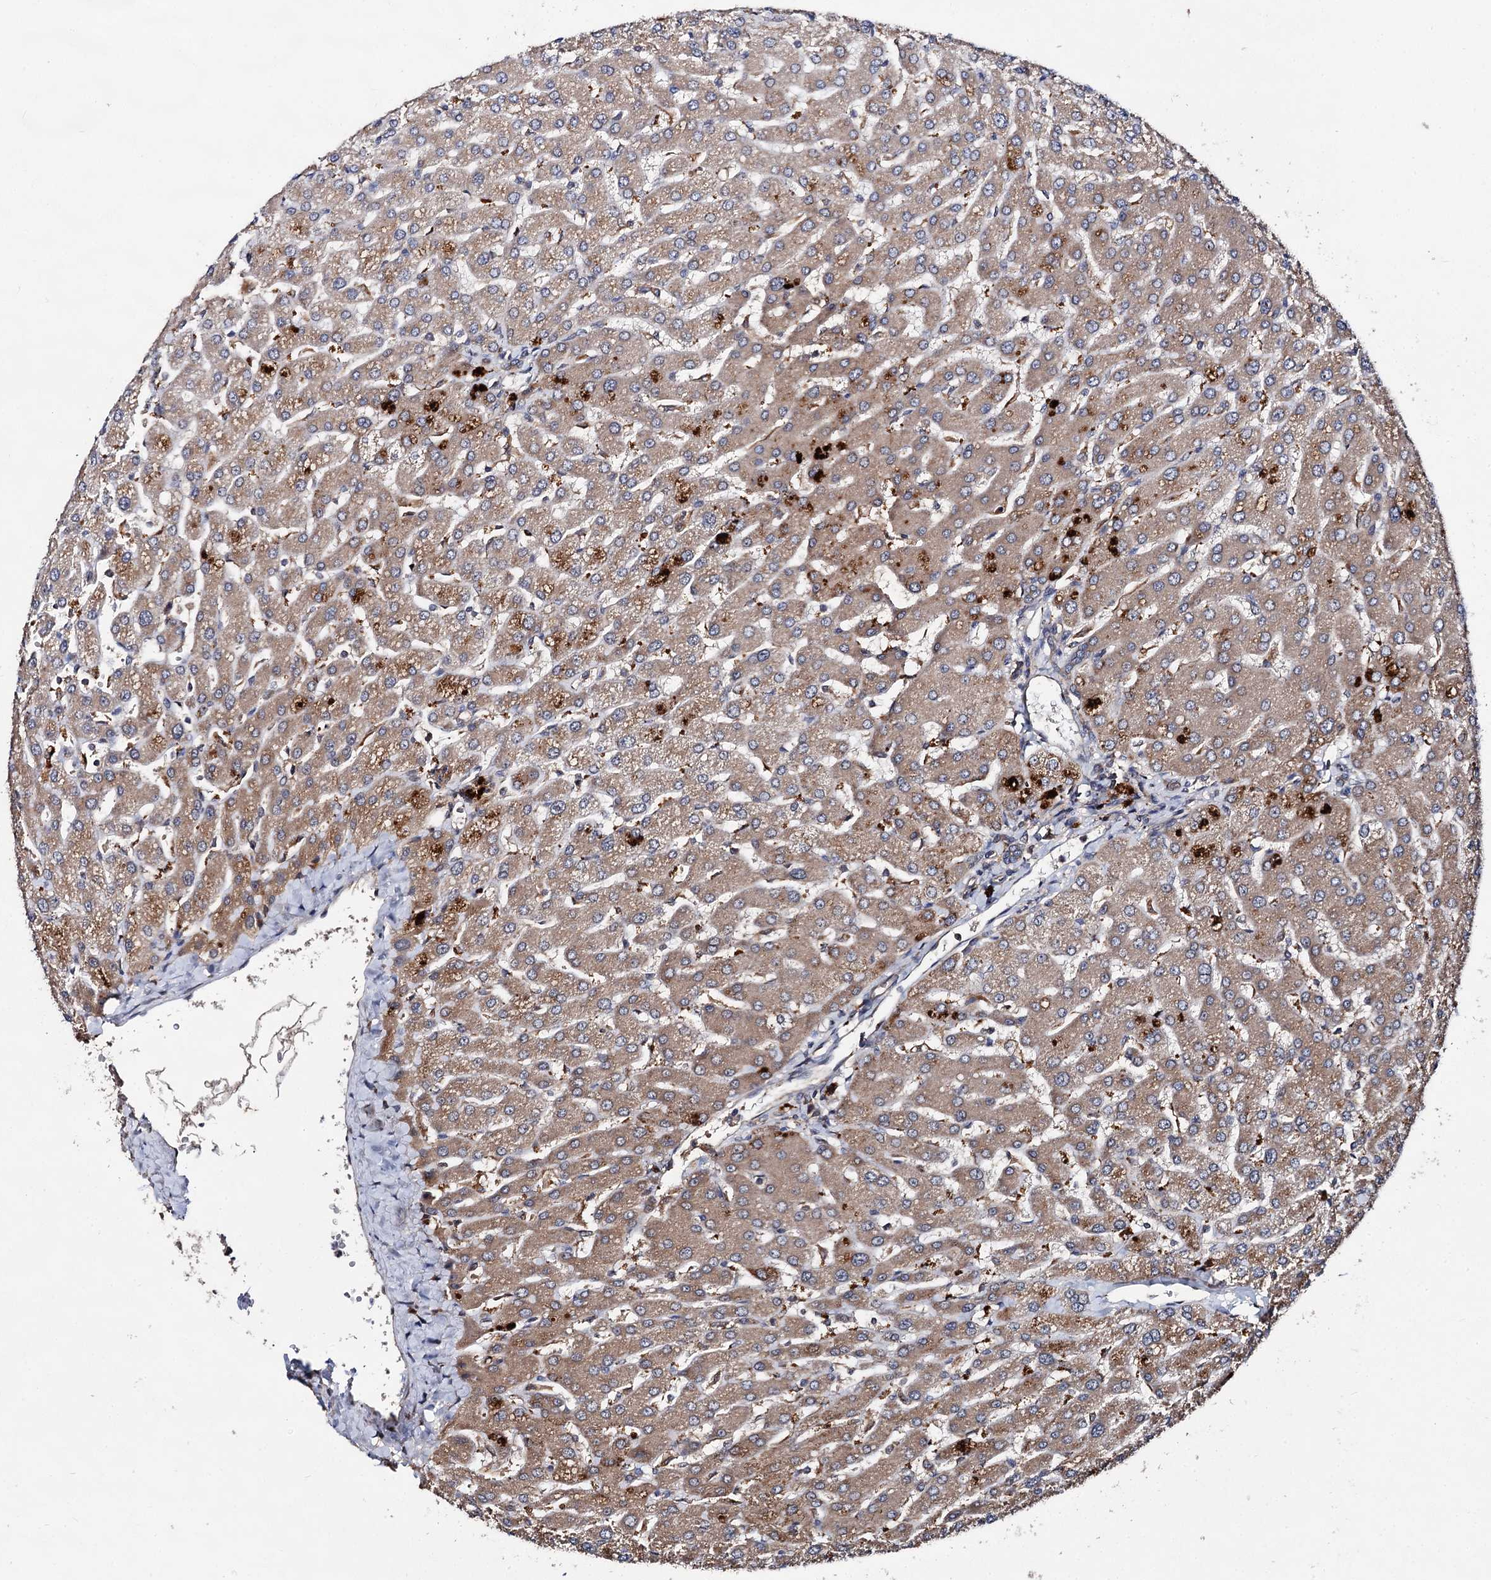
{"staining": {"intensity": "negative", "quantity": "none", "location": "none"}, "tissue": "liver", "cell_type": "Cholangiocytes", "image_type": "normal", "snomed": [{"axis": "morphology", "description": "Normal tissue, NOS"}, {"axis": "topography", "description": "Liver"}], "caption": "DAB (3,3'-diaminobenzidine) immunohistochemical staining of normal liver reveals no significant positivity in cholangiocytes.", "gene": "TEX9", "patient": {"sex": "male", "age": 55}}